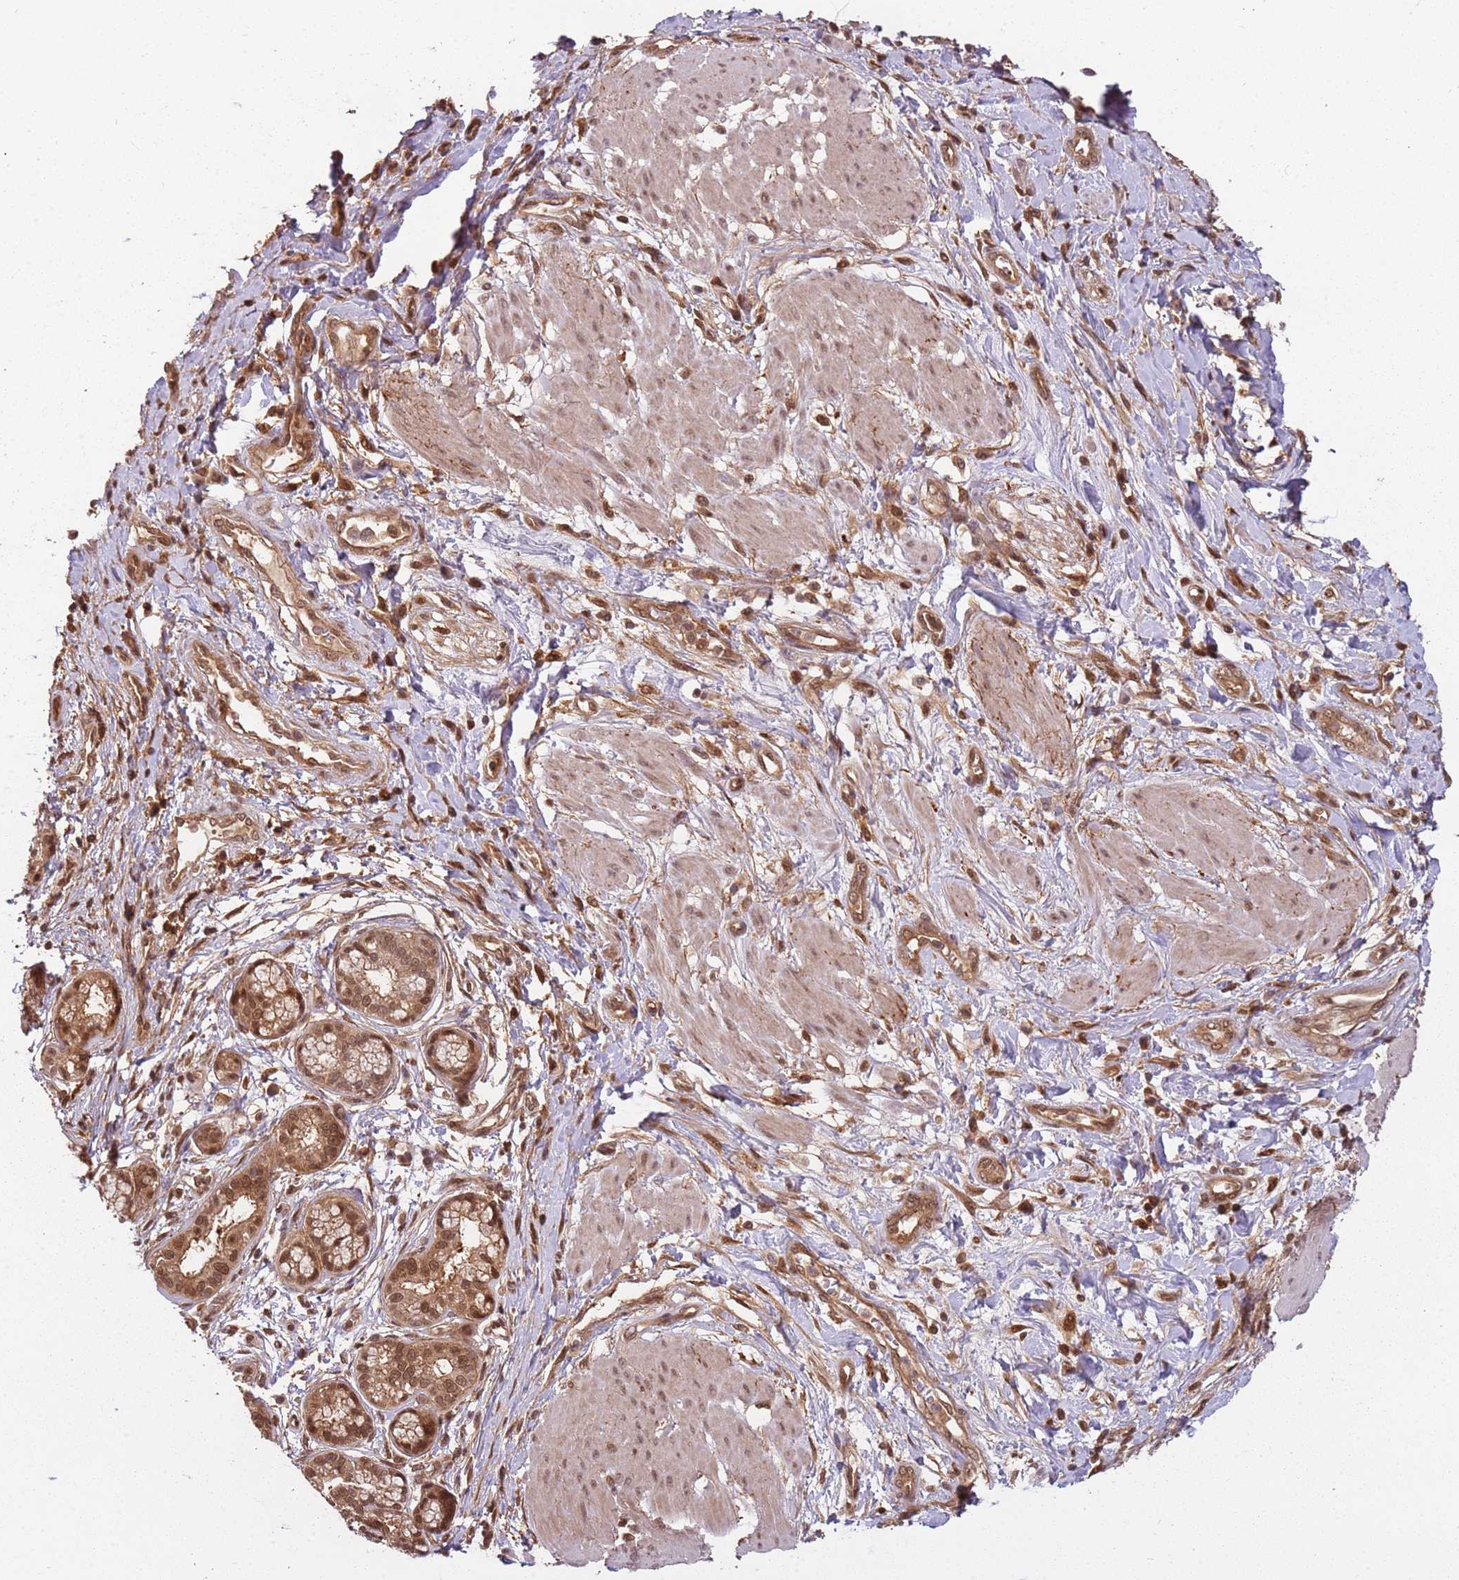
{"staining": {"intensity": "moderate", "quantity": ">75%", "location": "cytoplasmic/membranous,nuclear"}, "tissue": "pancreatic cancer", "cell_type": "Tumor cells", "image_type": "cancer", "snomed": [{"axis": "morphology", "description": "Adenocarcinoma, NOS"}, {"axis": "topography", "description": "Pancreas"}], "caption": "Protein analysis of adenocarcinoma (pancreatic) tissue exhibits moderate cytoplasmic/membranous and nuclear expression in about >75% of tumor cells. (IHC, brightfield microscopy, high magnification).", "gene": "PGLS", "patient": {"sex": "male", "age": 72}}